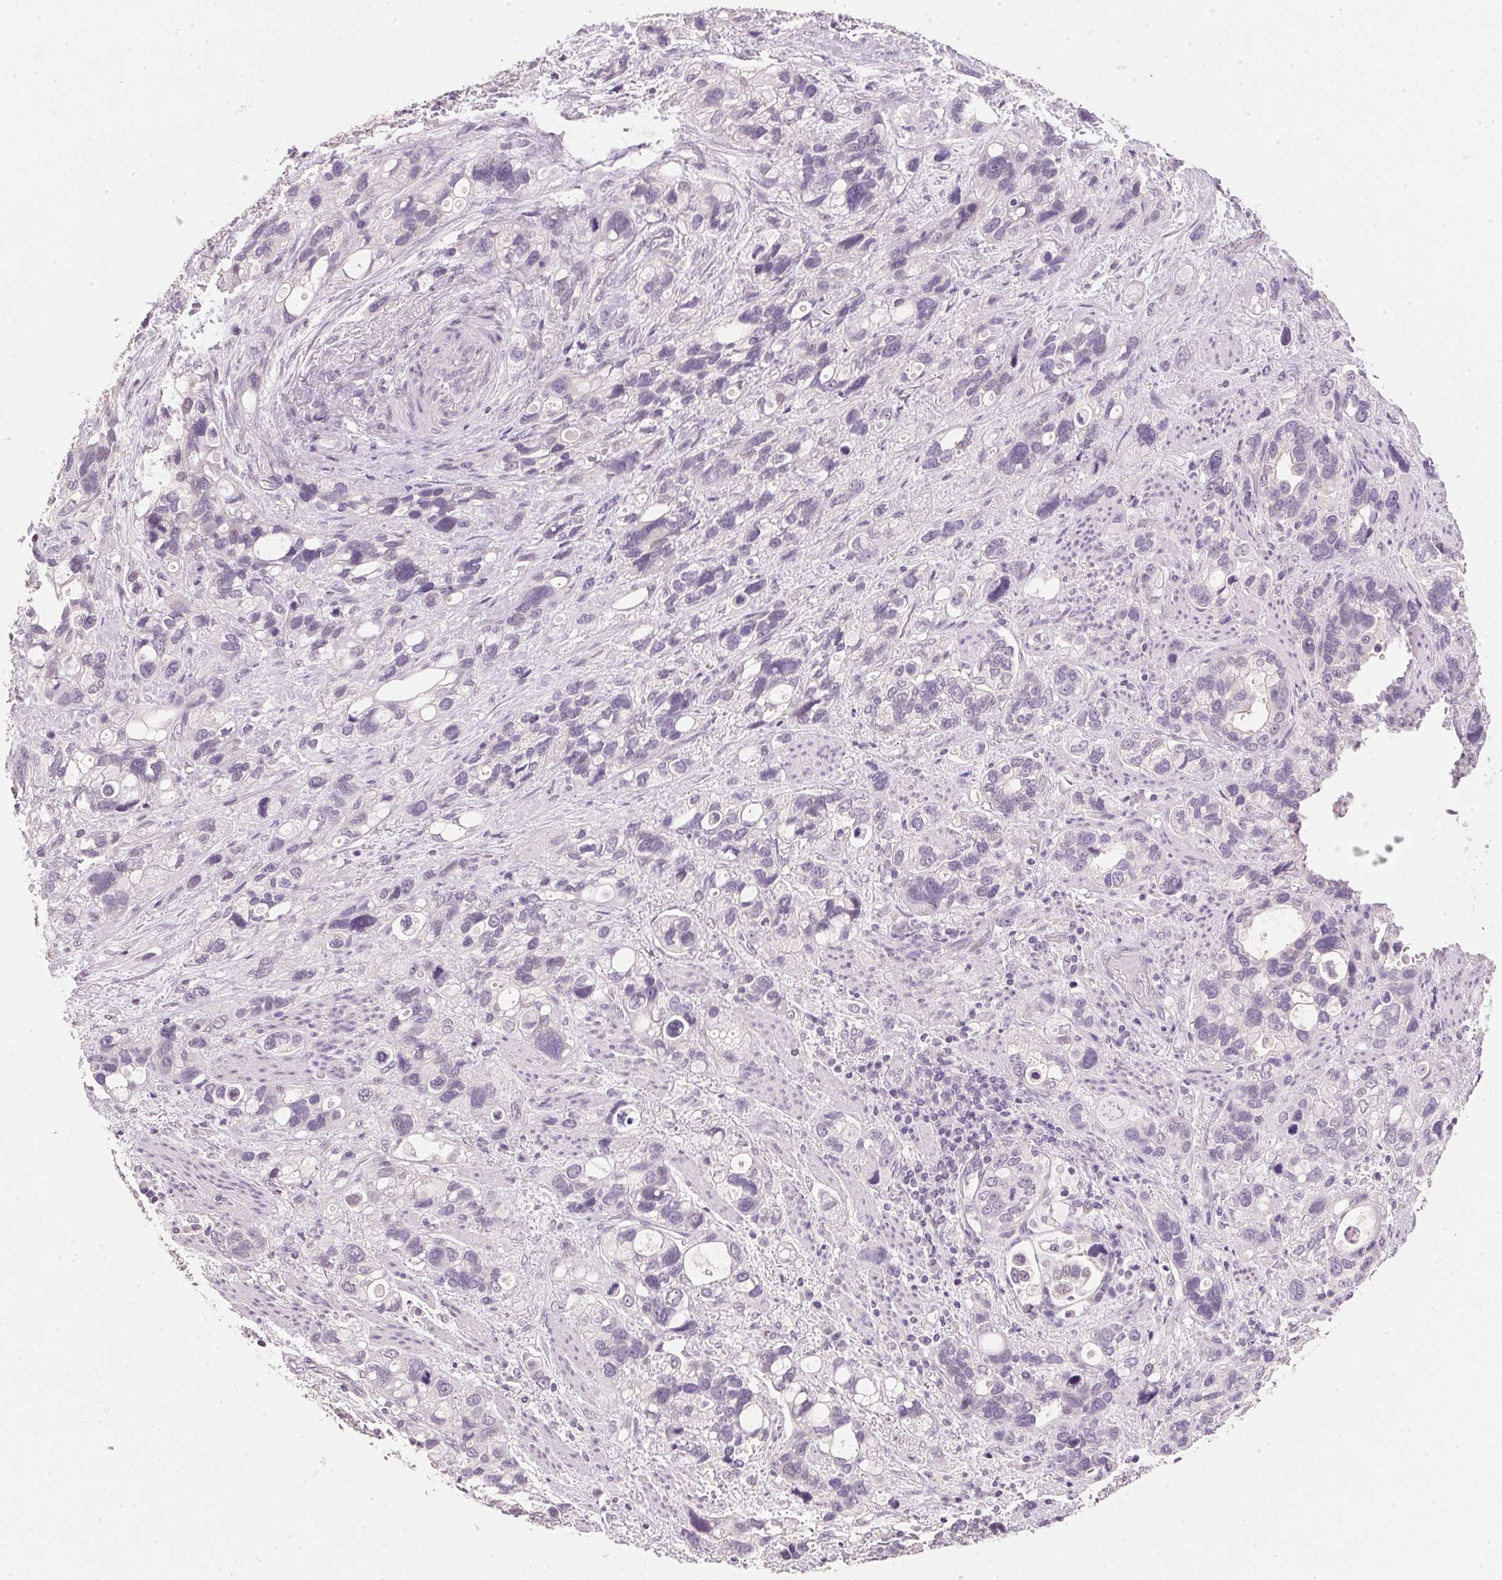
{"staining": {"intensity": "negative", "quantity": "none", "location": "none"}, "tissue": "stomach cancer", "cell_type": "Tumor cells", "image_type": "cancer", "snomed": [{"axis": "morphology", "description": "Adenocarcinoma, NOS"}, {"axis": "topography", "description": "Stomach, upper"}], "caption": "Adenocarcinoma (stomach) was stained to show a protein in brown. There is no significant positivity in tumor cells.", "gene": "IGFBP1", "patient": {"sex": "female", "age": 81}}